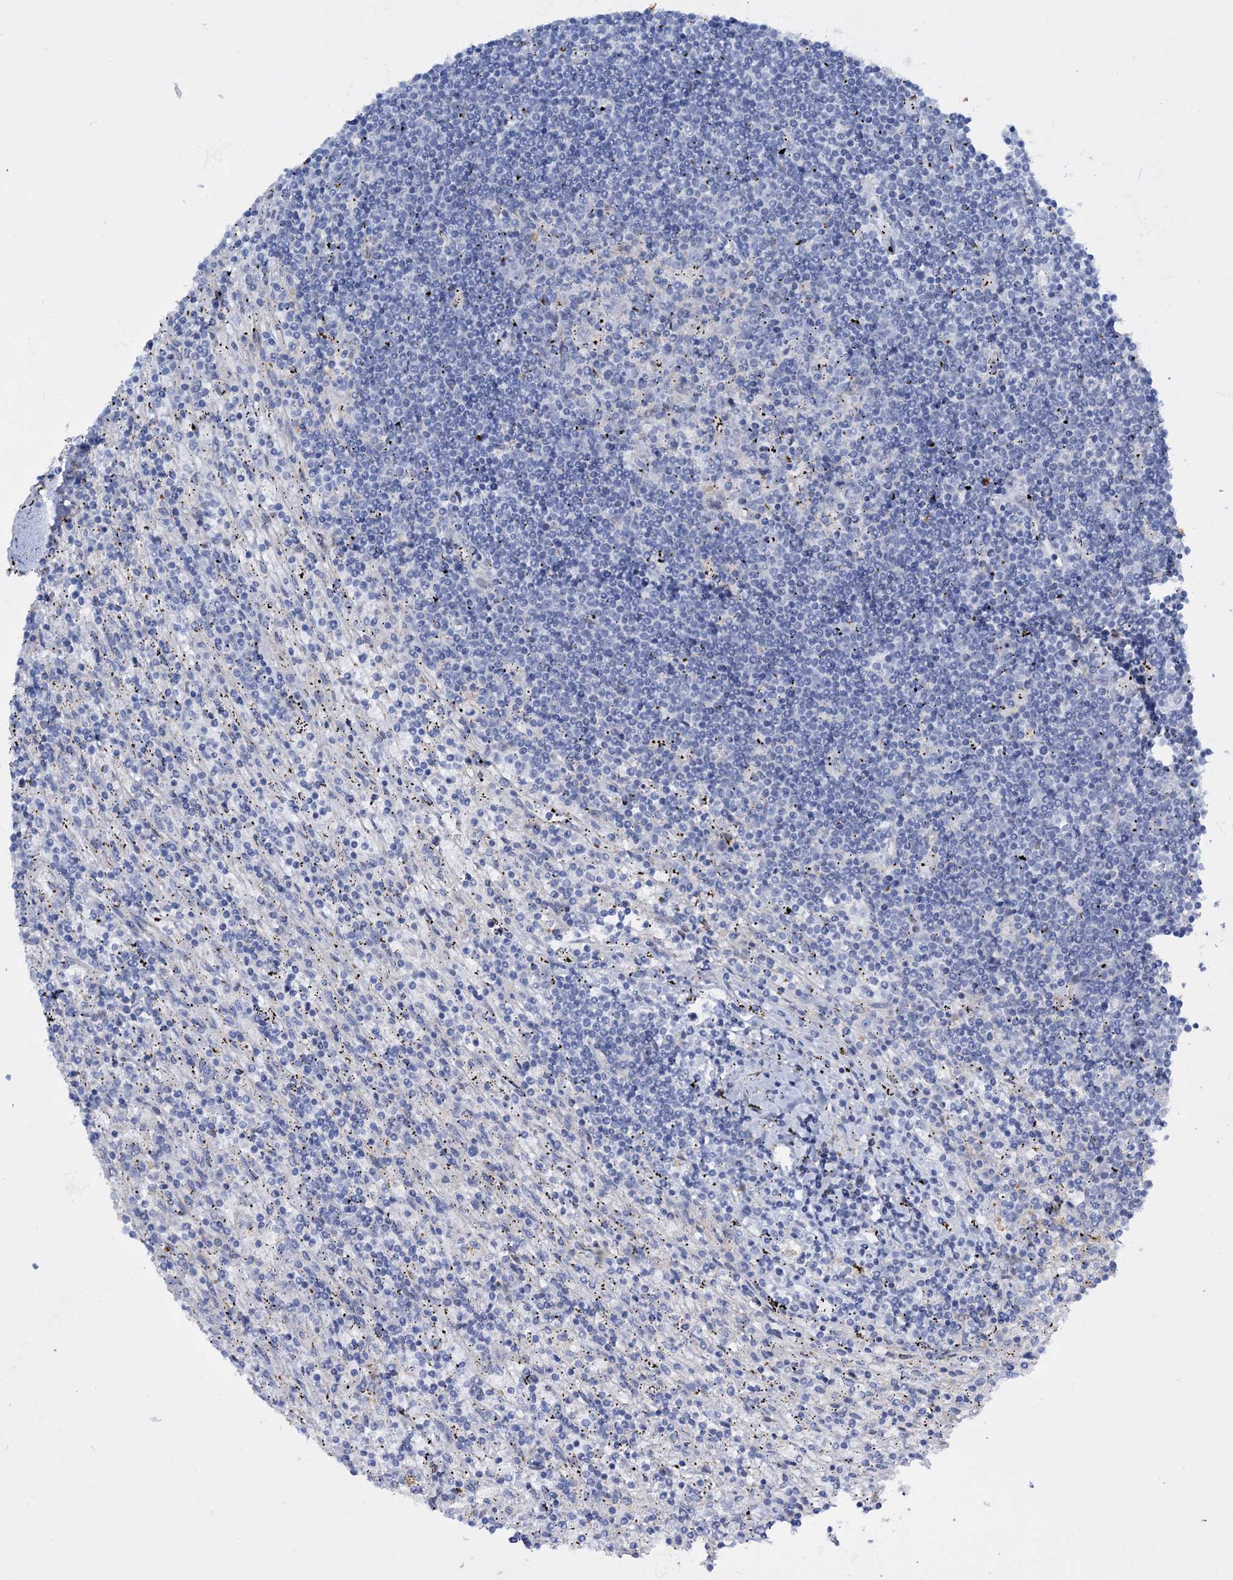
{"staining": {"intensity": "negative", "quantity": "none", "location": "none"}, "tissue": "lymphoma", "cell_type": "Tumor cells", "image_type": "cancer", "snomed": [{"axis": "morphology", "description": "Malignant lymphoma, non-Hodgkin's type, Low grade"}, {"axis": "topography", "description": "Spleen"}], "caption": "High magnification brightfield microscopy of low-grade malignant lymphoma, non-Hodgkin's type stained with DAB (3,3'-diaminobenzidine) (brown) and counterstained with hematoxylin (blue): tumor cells show no significant expression. Nuclei are stained in blue.", "gene": "FAAP20", "patient": {"sex": "male", "age": 76}}